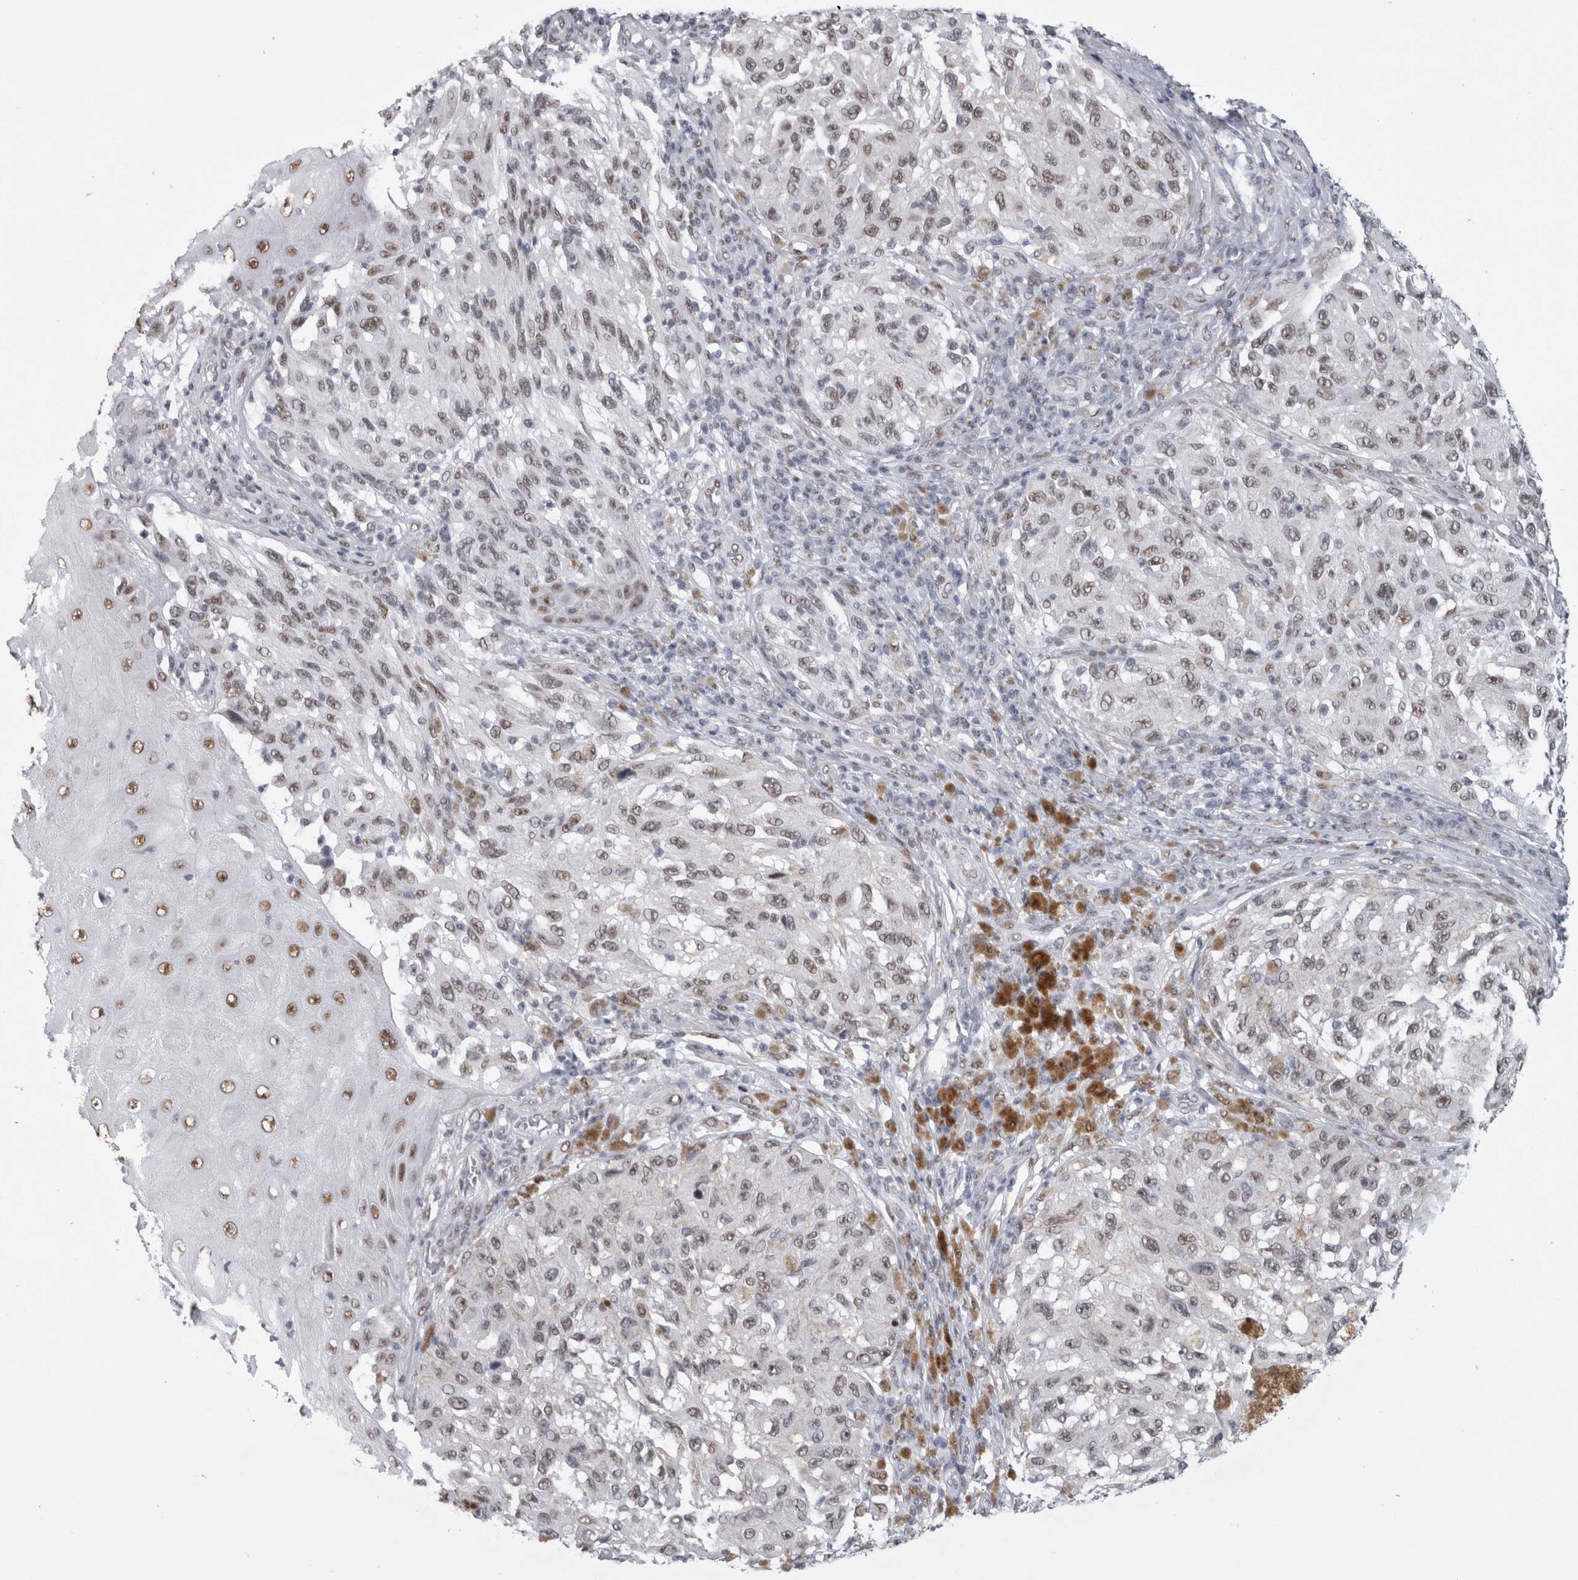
{"staining": {"intensity": "moderate", "quantity": "25%-75%", "location": "nuclear"}, "tissue": "melanoma", "cell_type": "Tumor cells", "image_type": "cancer", "snomed": [{"axis": "morphology", "description": "Malignant melanoma, NOS"}, {"axis": "topography", "description": "Skin"}], "caption": "Protein expression analysis of human malignant melanoma reveals moderate nuclear staining in approximately 25%-75% of tumor cells.", "gene": "API5", "patient": {"sex": "female", "age": 73}}